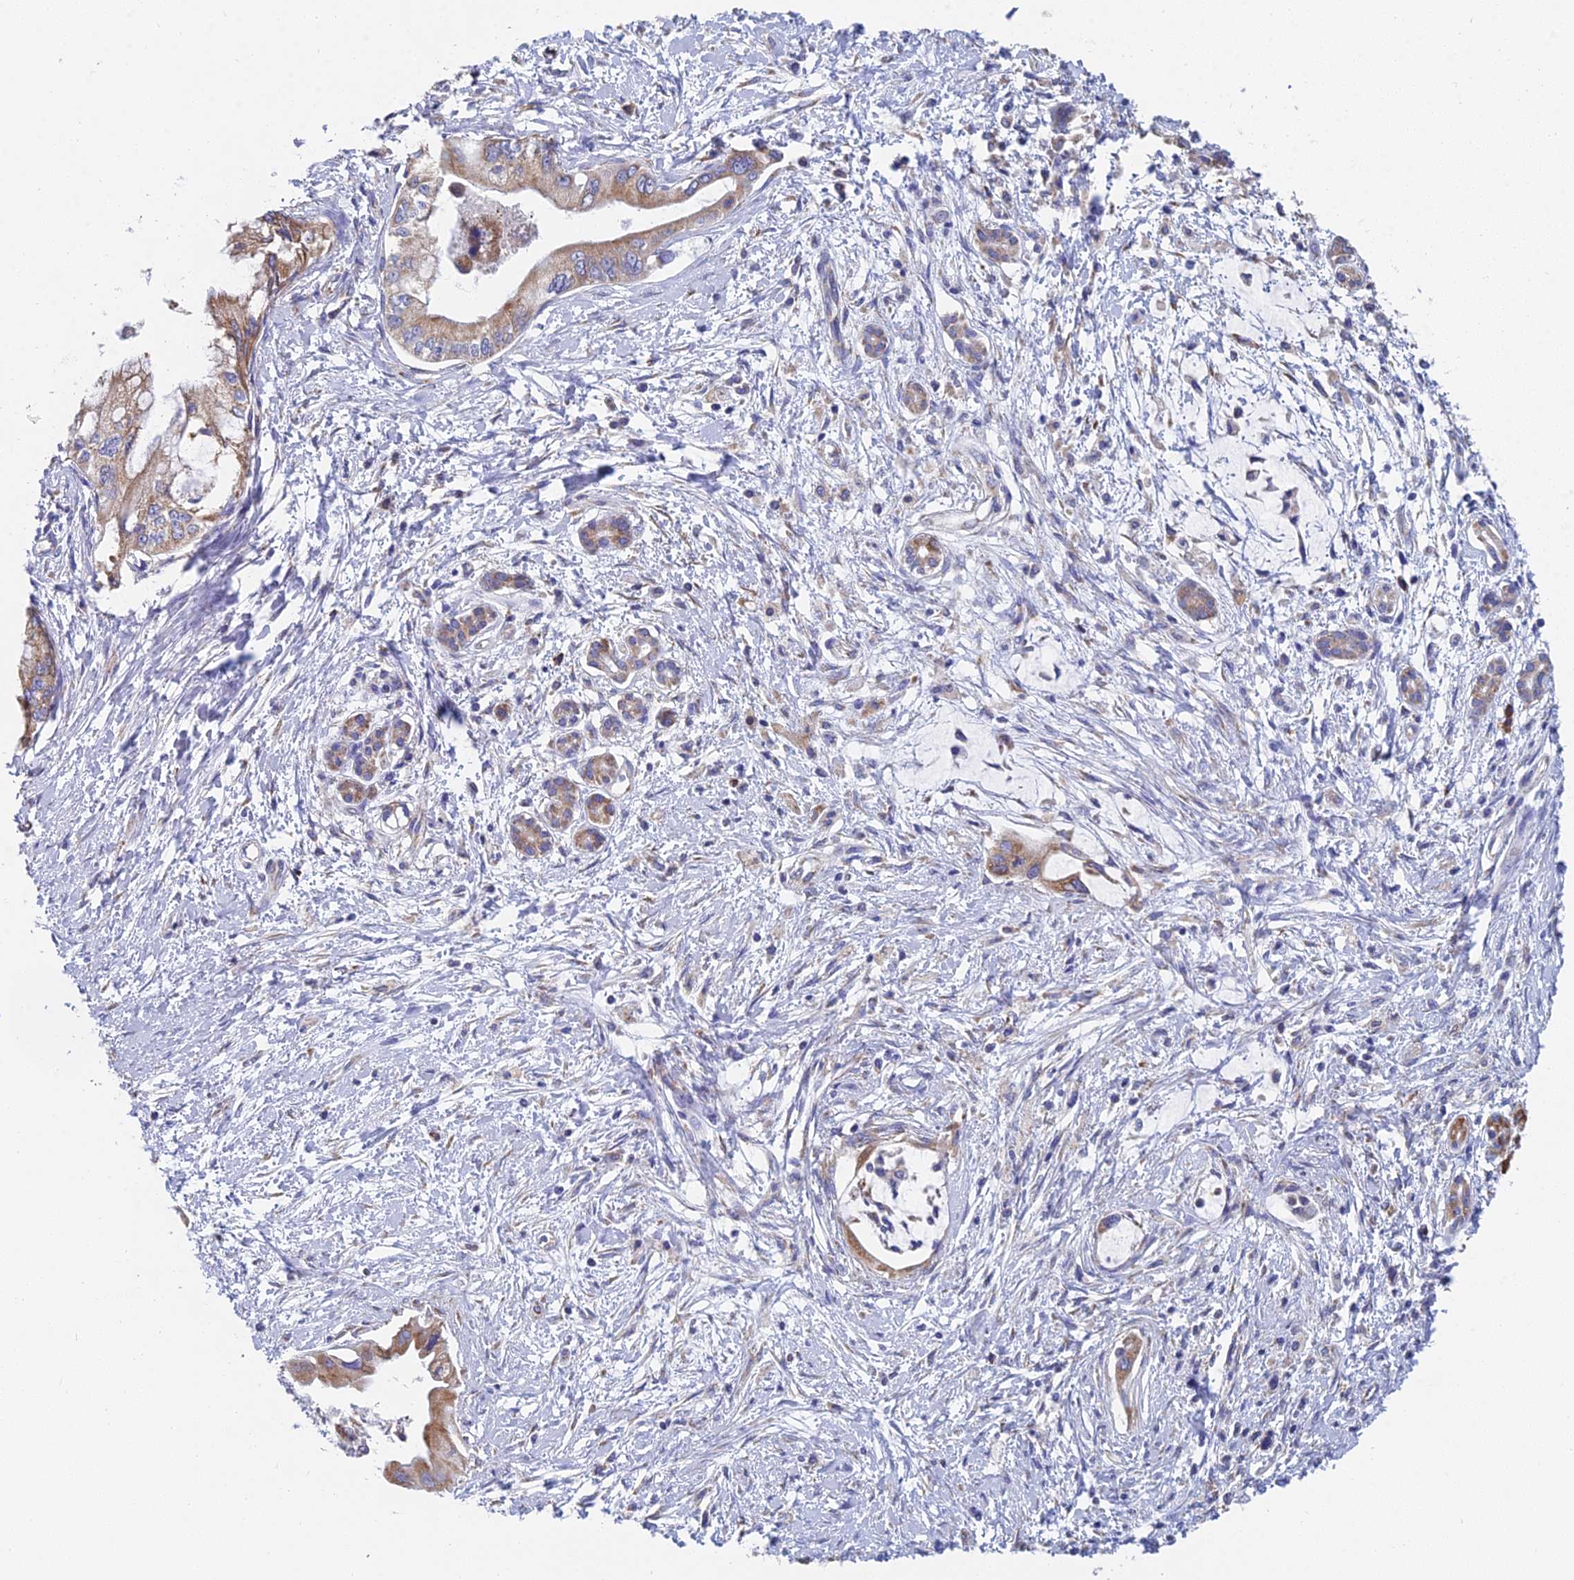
{"staining": {"intensity": "moderate", "quantity": ">75%", "location": "cytoplasmic/membranous"}, "tissue": "pancreatic cancer", "cell_type": "Tumor cells", "image_type": "cancer", "snomed": [{"axis": "morphology", "description": "Adenocarcinoma, NOS"}, {"axis": "topography", "description": "Pancreas"}], "caption": "This micrograph reveals adenocarcinoma (pancreatic) stained with immunohistochemistry (IHC) to label a protein in brown. The cytoplasmic/membranous of tumor cells show moderate positivity for the protein. Nuclei are counter-stained blue.", "gene": "CRACR2B", "patient": {"sex": "male", "age": 46}}